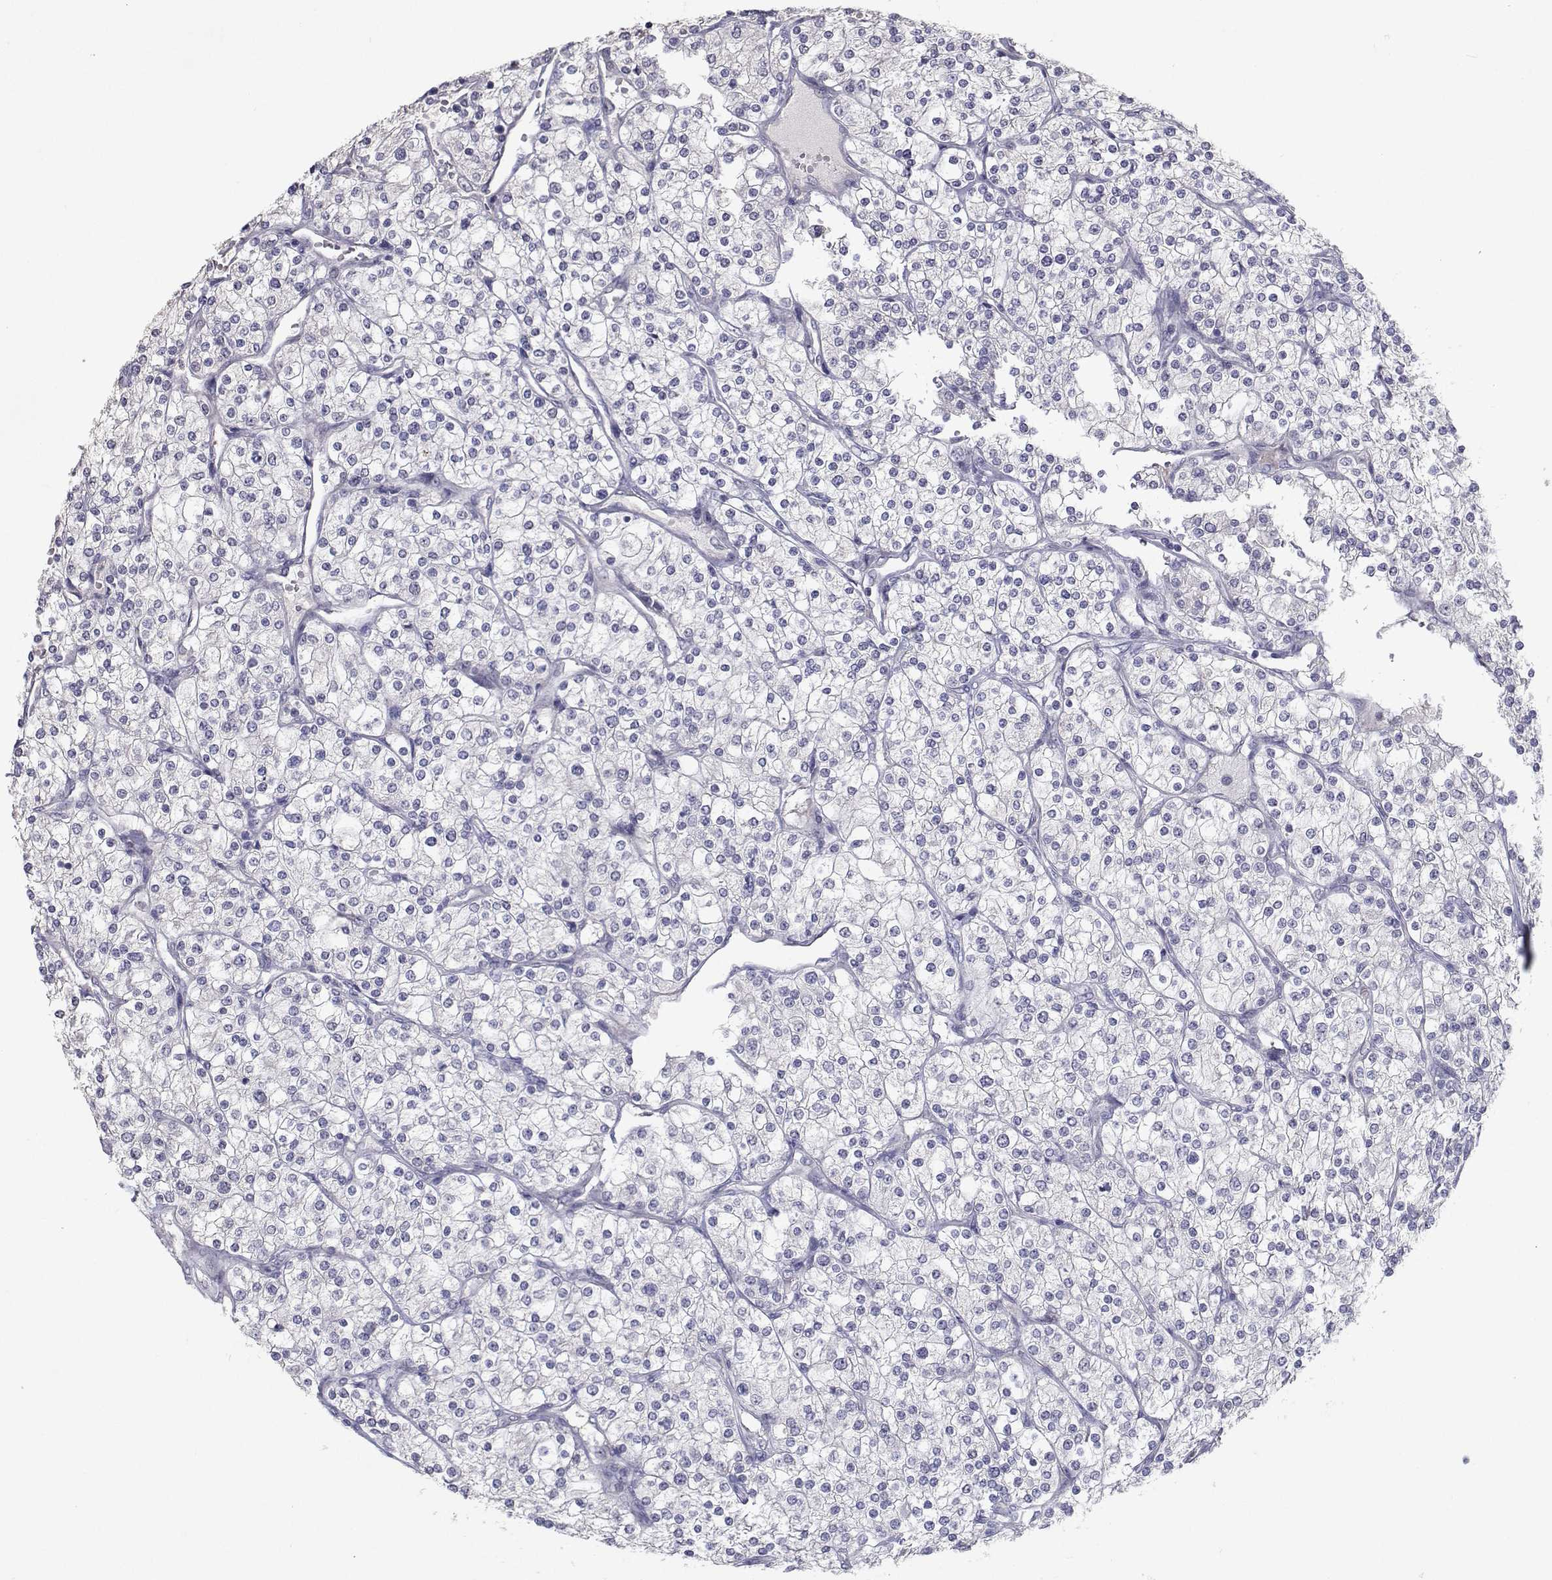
{"staining": {"intensity": "negative", "quantity": "none", "location": "none"}, "tissue": "renal cancer", "cell_type": "Tumor cells", "image_type": "cancer", "snomed": [{"axis": "morphology", "description": "Adenocarcinoma, NOS"}, {"axis": "topography", "description": "Kidney"}], "caption": "Histopathology image shows no significant protein positivity in tumor cells of renal cancer.", "gene": "RBPJL", "patient": {"sex": "male", "age": 80}}